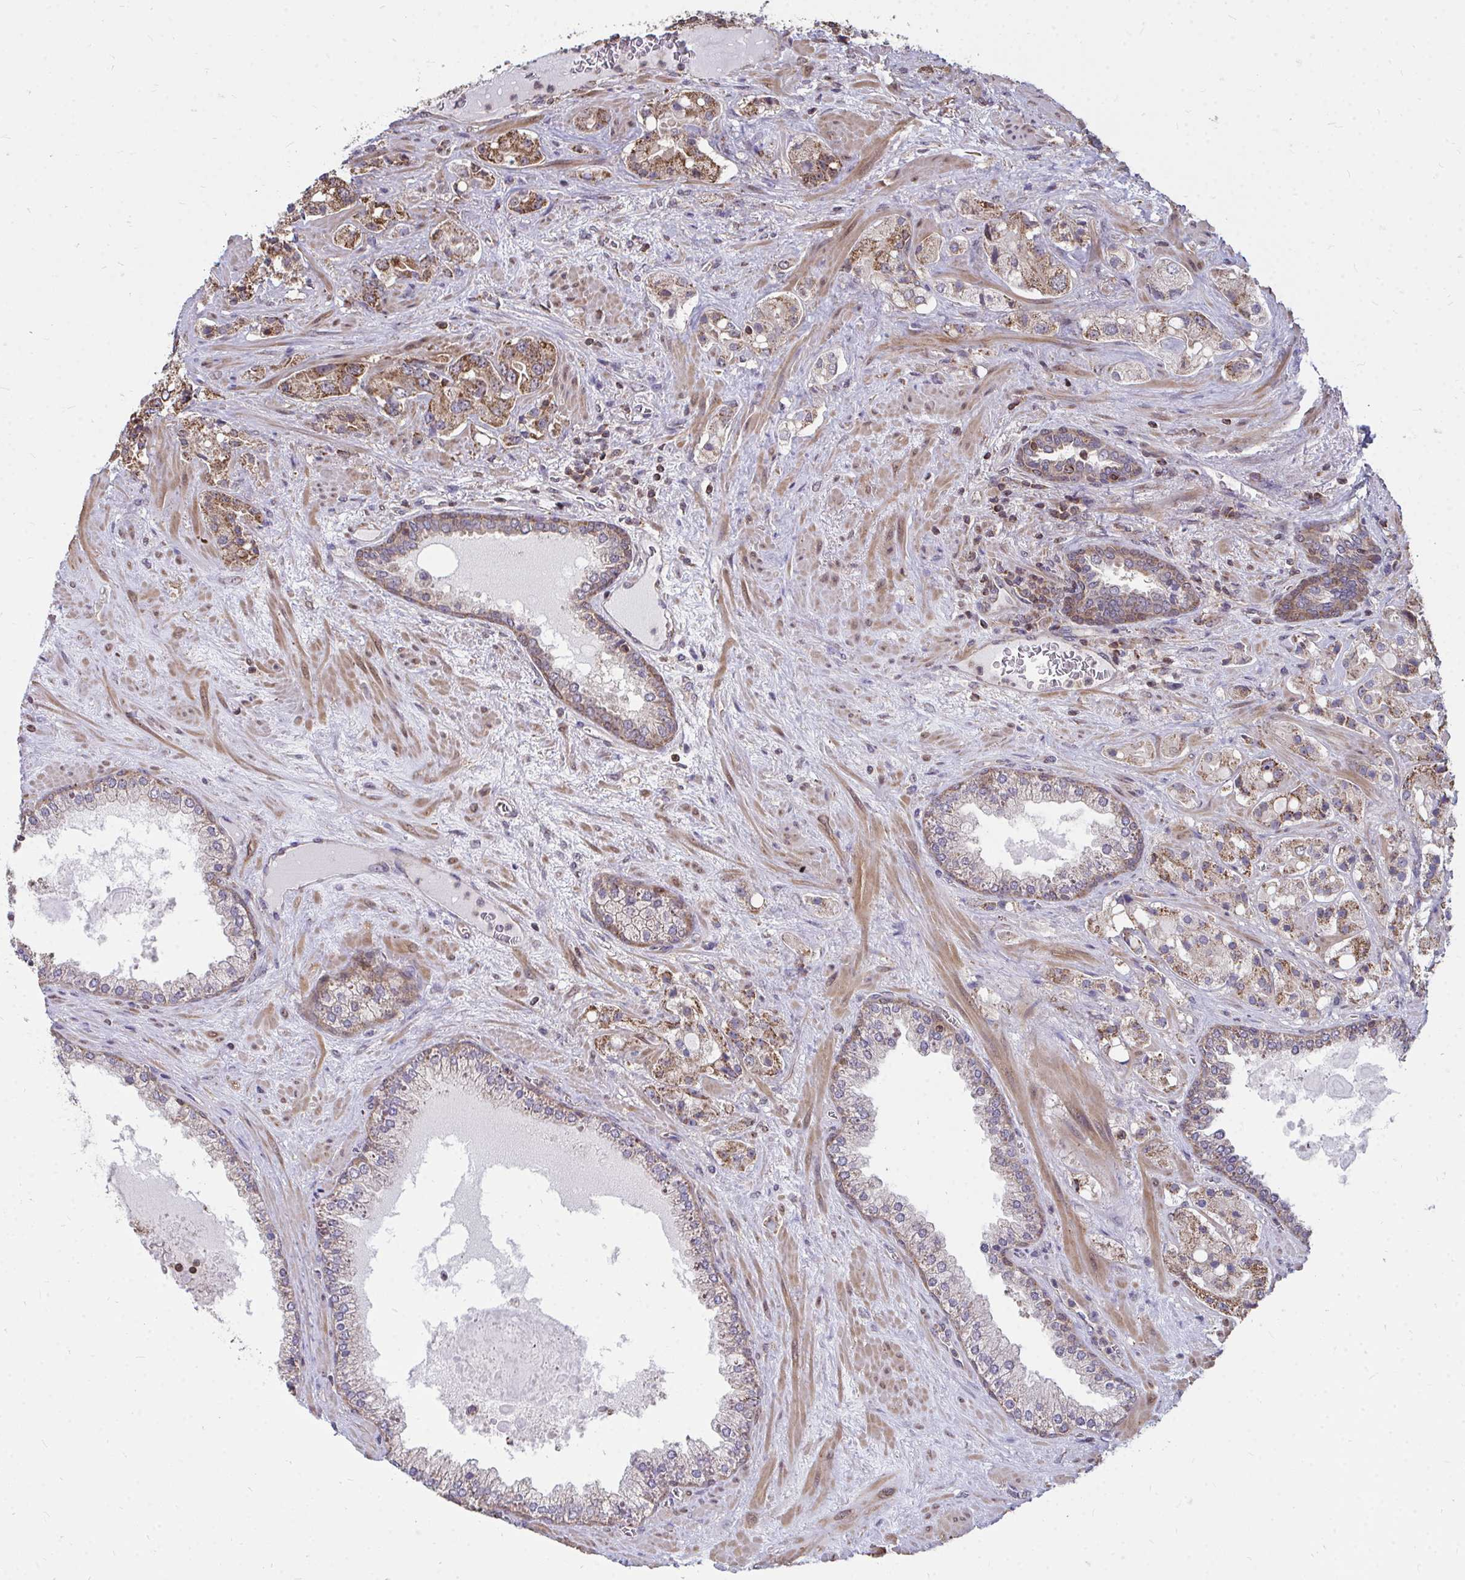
{"staining": {"intensity": "moderate", "quantity": ">75%", "location": "cytoplasmic/membranous"}, "tissue": "prostate cancer", "cell_type": "Tumor cells", "image_type": "cancer", "snomed": [{"axis": "morphology", "description": "Adenocarcinoma, High grade"}, {"axis": "topography", "description": "Prostate"}], "caption": "Immunohistochemical staining of prostate cancer (adenocarcinoma (high-grade)) displays moderate cytoplasmic/membranous protein staining in approximately >75% of tumor cells. (Brightfield microscopy of DAB IHC at high magnification).", "gene": "DNAJA2", "patient": {"sex": "male", "age": 67}}